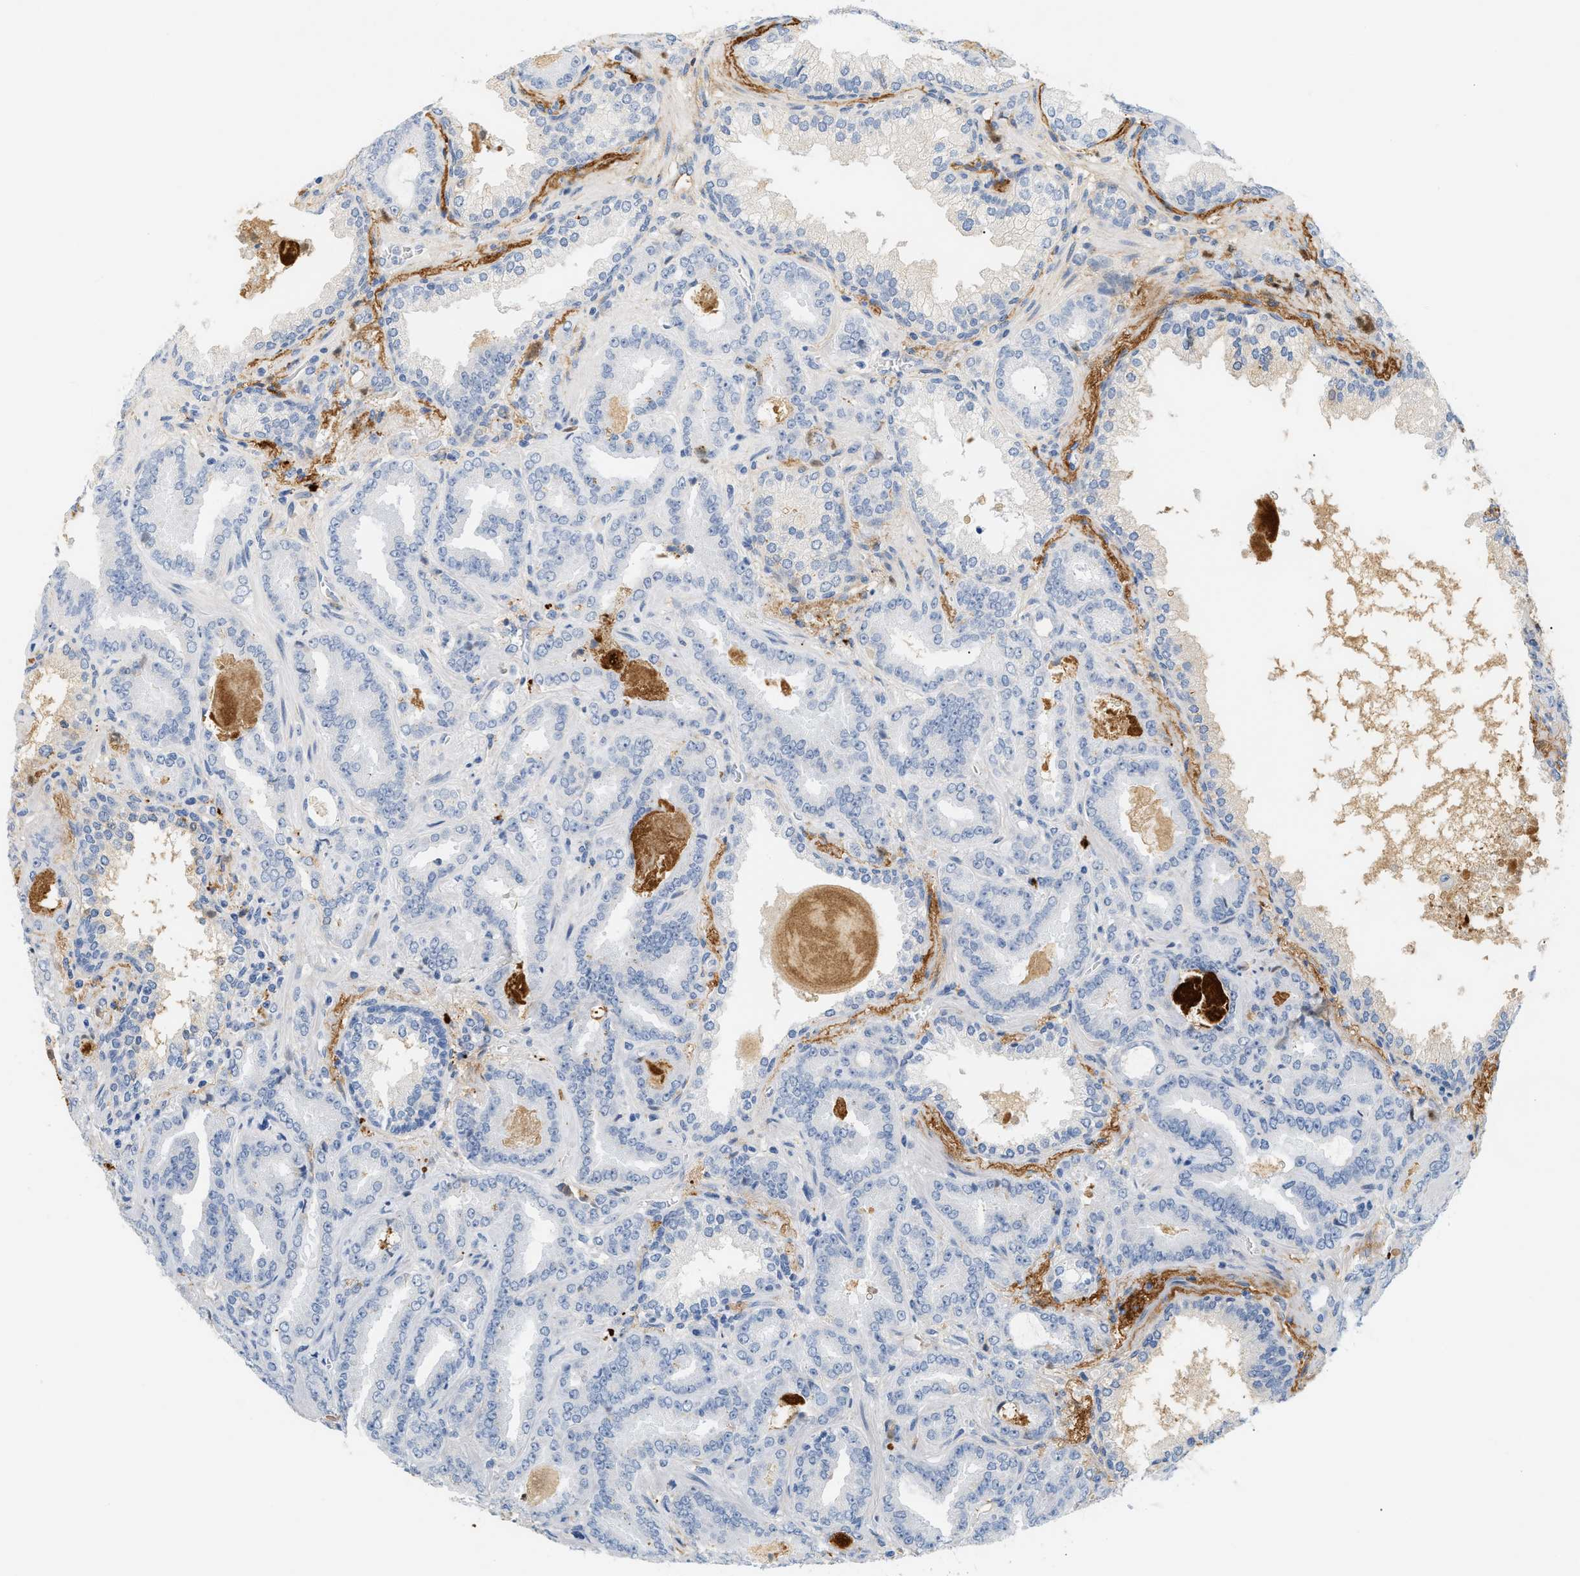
{"staining": {"intensity": "negative", "quantity": "none", "location": "none"}, "tissue": "prostate cancer", "cell_type": "Tumor cells", "image_type": "cancer", "snomed": [{"axis": "morphology", "description": "Adenocarcinoma, Low grade"}, {"axis": "topography", "description": "Prostate"}], "caption": "Immunohistochemistry histopathology image of neoplastic tissue: human adenocarcinoma (low-grade) (prostate) stained with DAB (3,3'-diaminobenzidine) reveals no significant protein staining in tumor cells.", "gene": "CFH", "patient": {"sex": "male", "age": 60}}